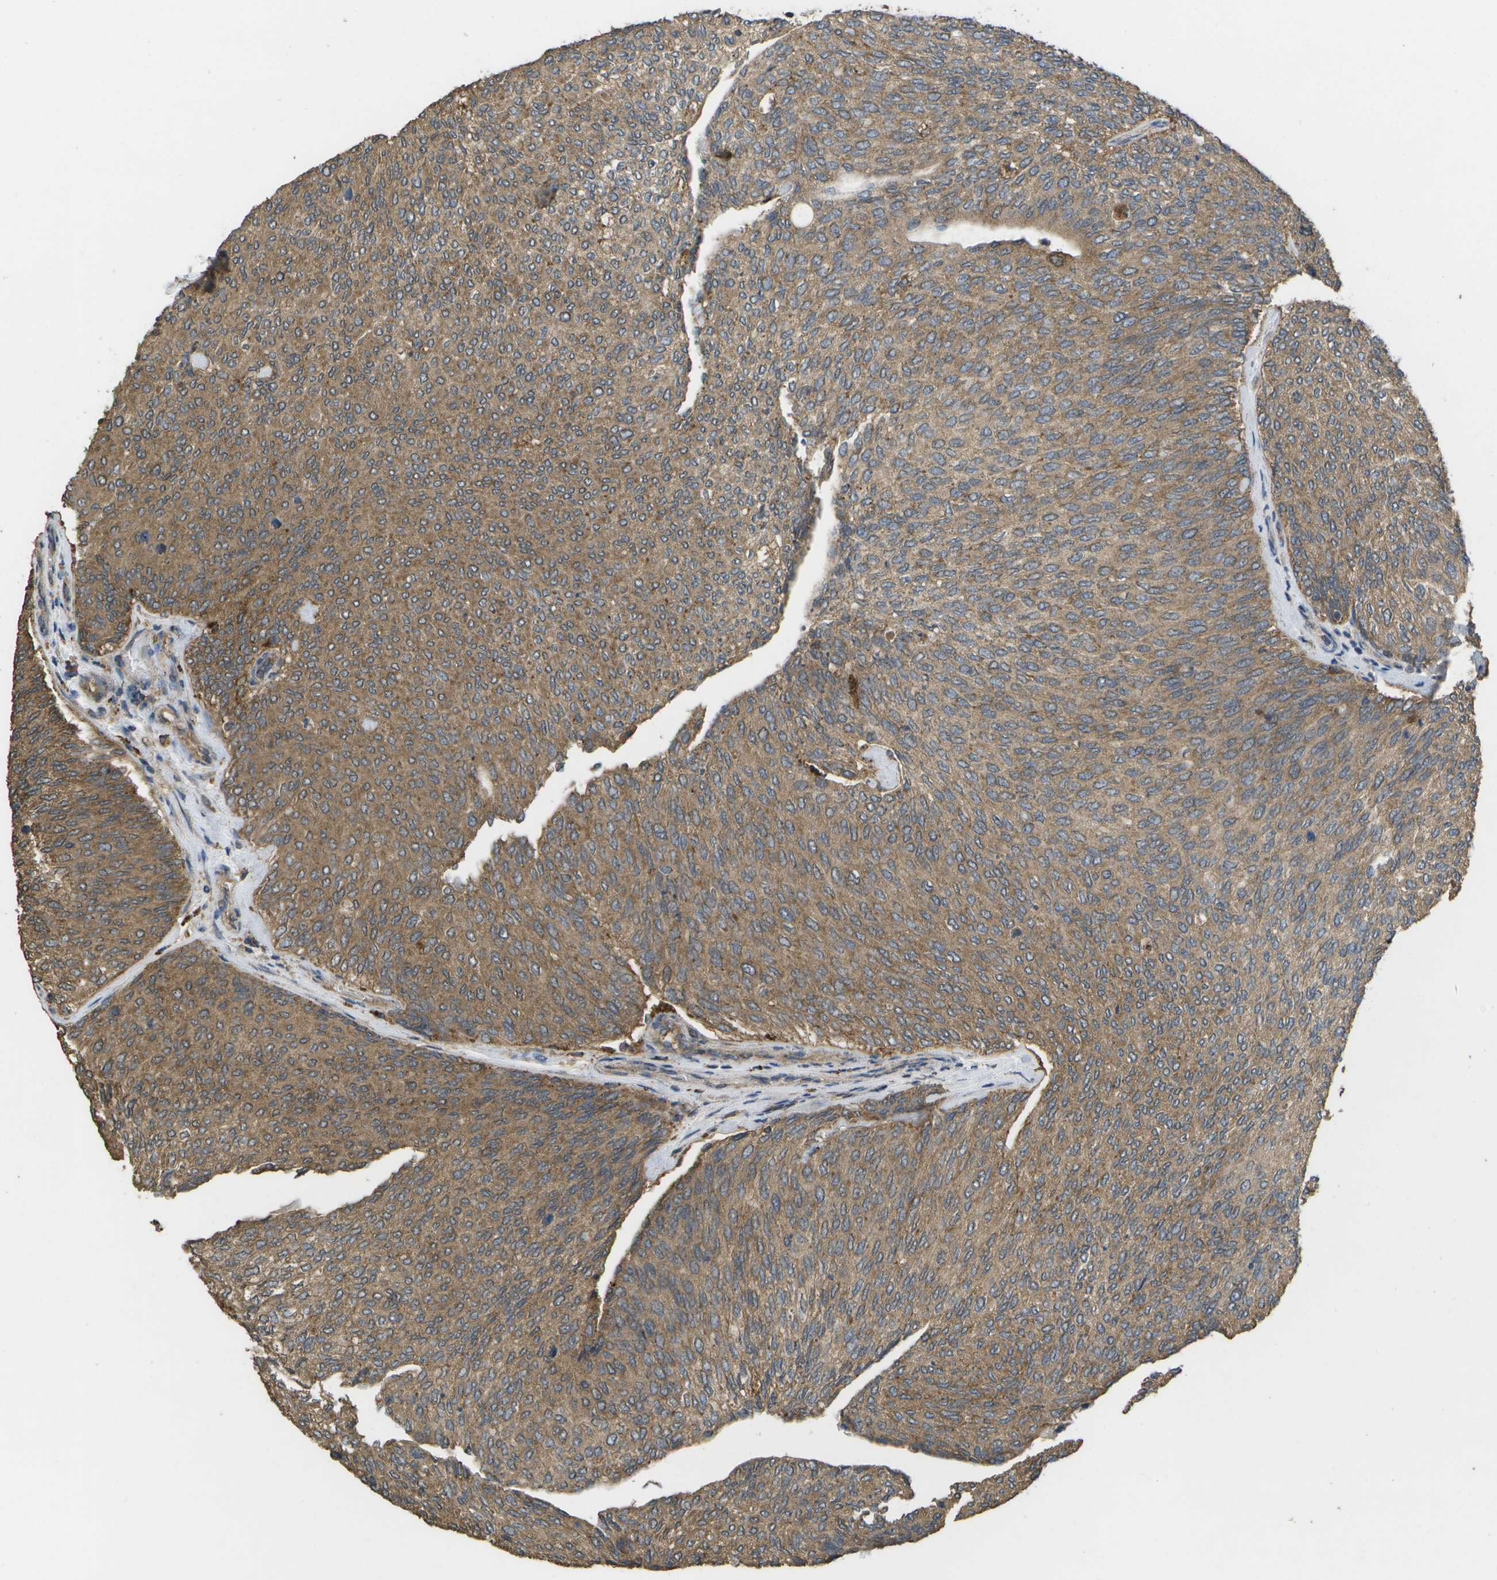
{"staining": {"intensity": "moderate", "quantity": ">75%", "location": "cytoplasmic/membranous"}, "tissue": "urothelial cancer", "cell_type": "Tumor cells", "image_type": "cancer", "snomed": [{"axis": "morphology", "description": "Urothelial carcinoma, Low grade"}, {"axis": "topography", "description": "Urinary bladder"}], "caption": "DAB immunohistochemical staining of human urothelial carcinoma (low-grade) displays moderate cytoplasmic/membranous protein staining in about >75% of tumor cells.", "gene": "SACS", "patient": {"sex": "female", "age": 79}}